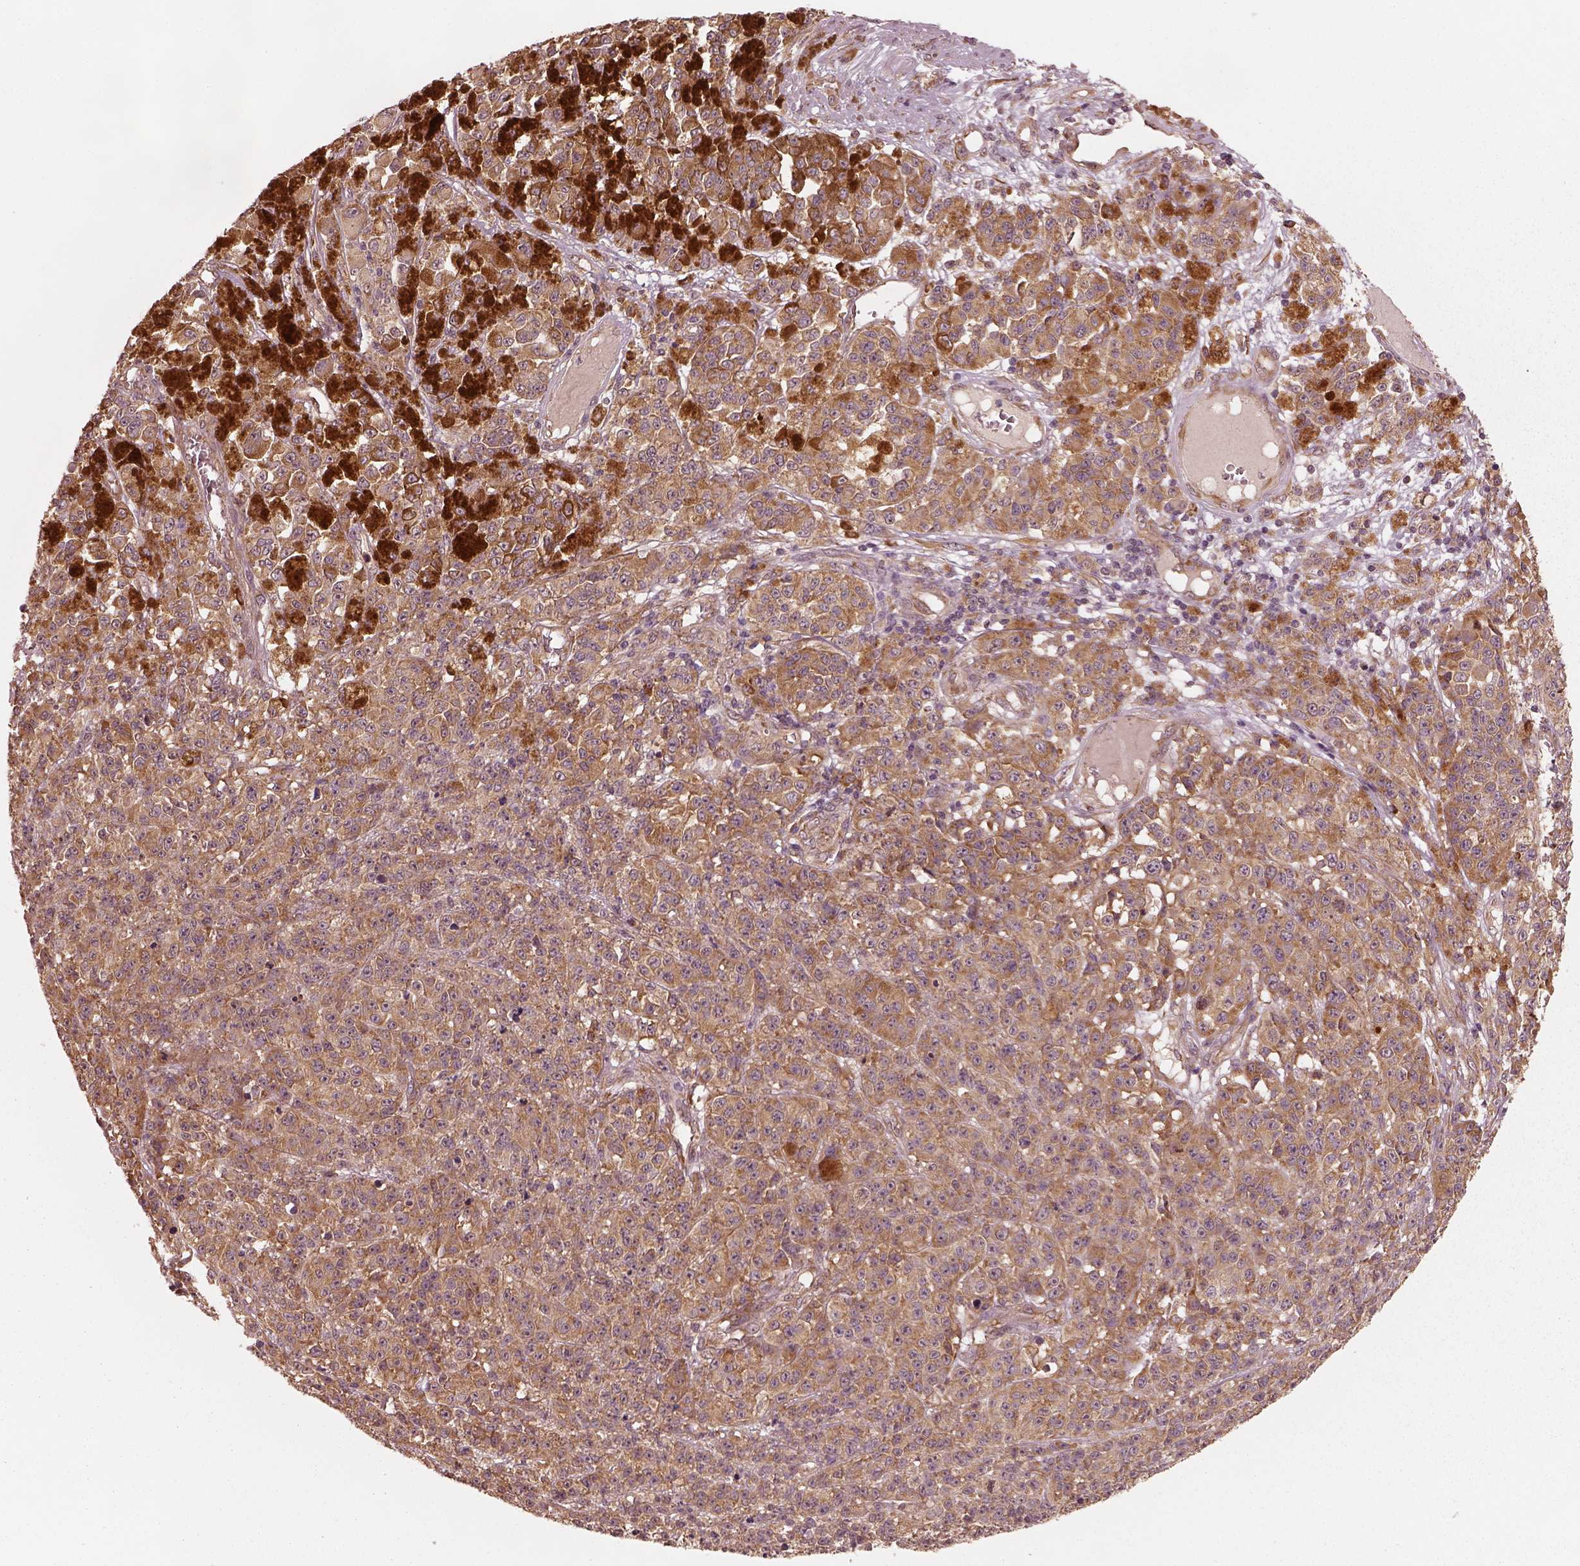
{"staining": {"intensity": "moderate", "quantity": ">75%", "location": "cytoplasmic/membranous"}, "tissue": "melanoma", "cell_type": "Tumor cells", "image_type": "cancer", "snomed": [{"axis": "morphology", "description": "Malignant melanoma, NOS"}, {"axis": "topography", "description": "Skin"}], "caption": "A micrograph showing moderate cytoplasmic/membranous staining in approximately >75% of tumor cells in malignant melanoma, as visualized by brown immunohistochemical staining.", "gene": "RPS5", "patient": {"sex": "female", "age": 58}}